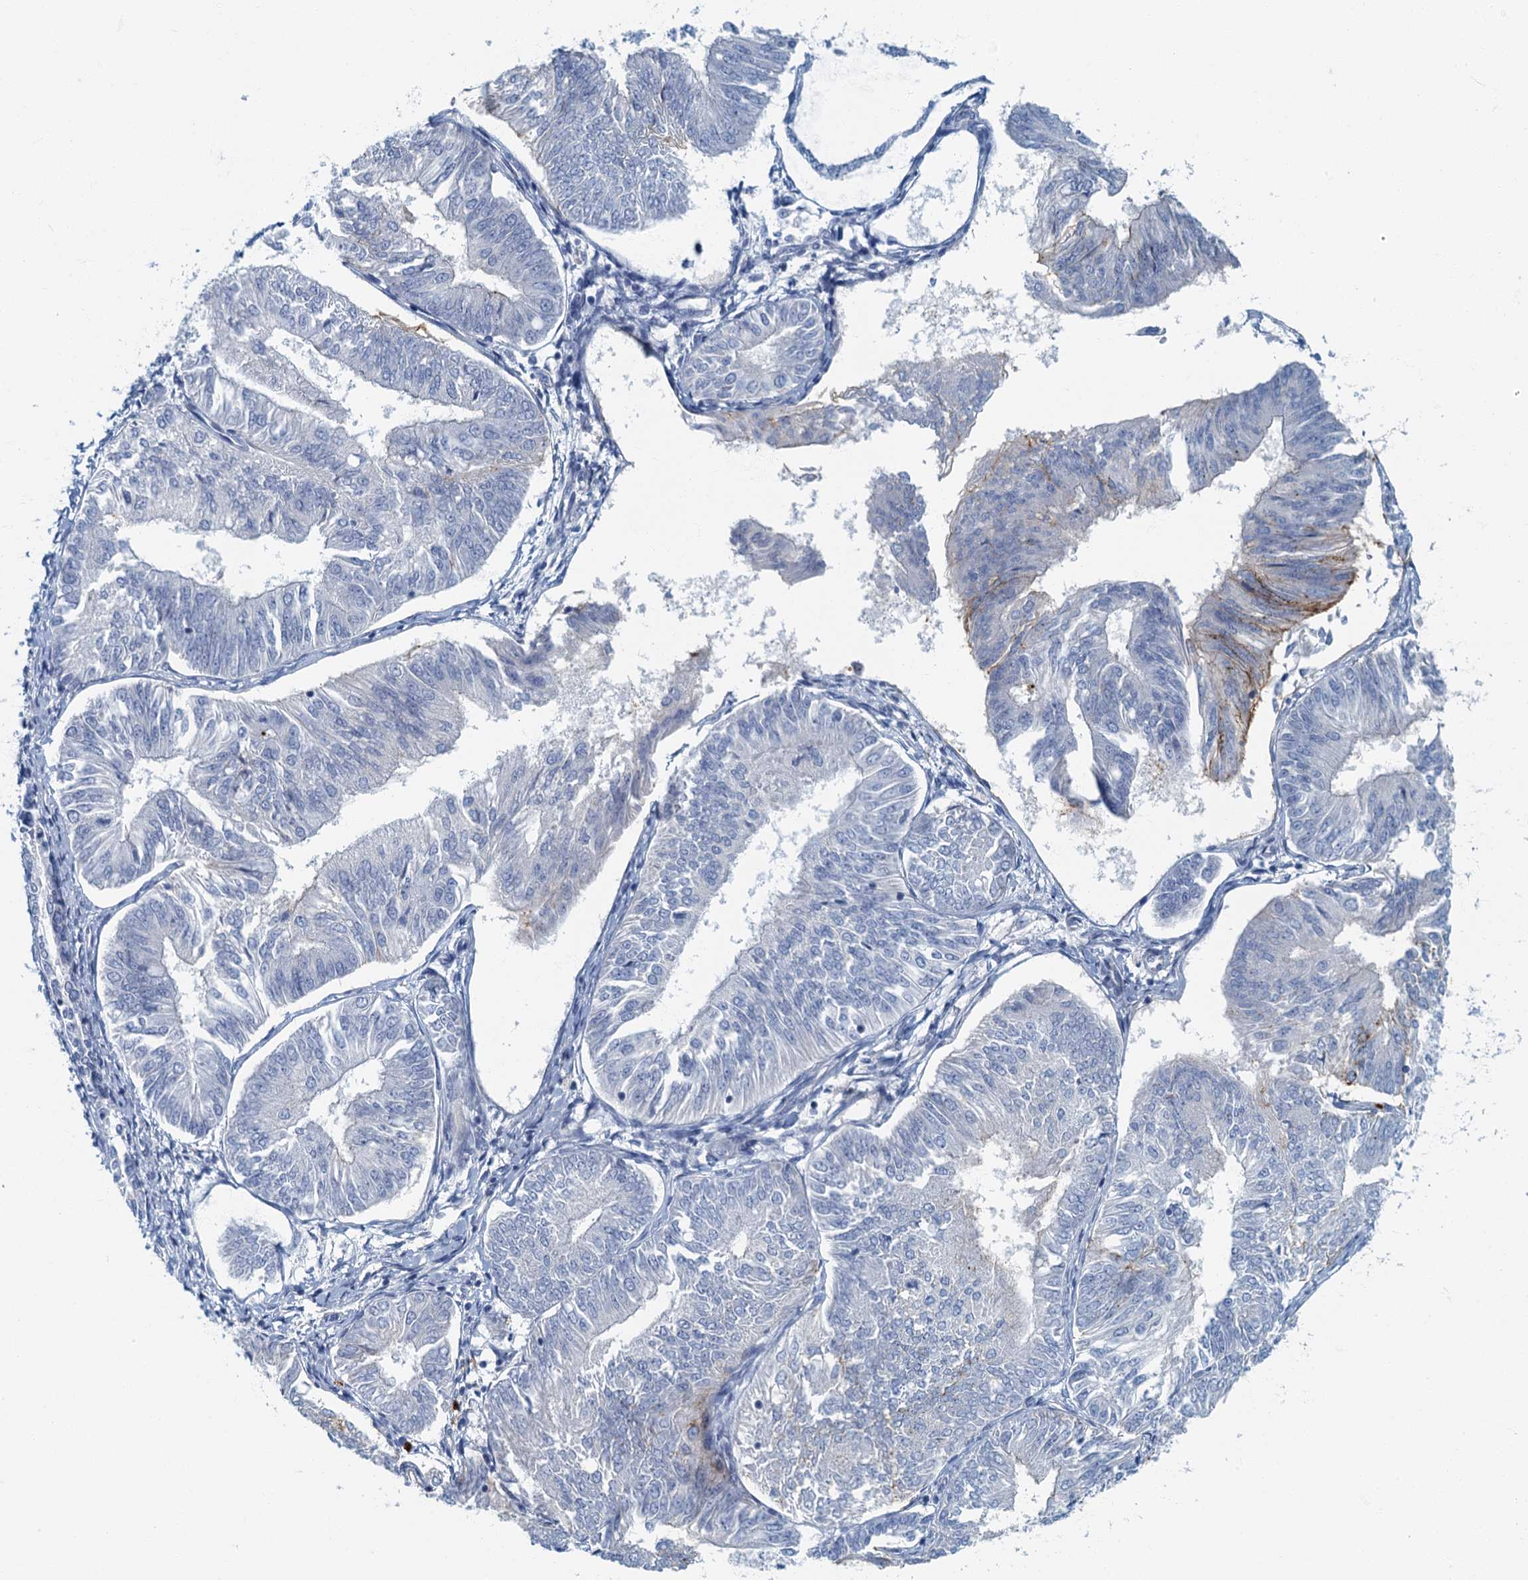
{"staining": {"intensity": "negative", "quantity": "none", "location": "none"}, "tissue": "endometrial cancer", "cell_type": "Tumor cells", "image_type": "cancer", "snomed": [{"axis": "morphology", "description": "Adenocarcinoma, NOS"}, {"axis": "topography", "description": "Endometrium"}], "caption": "High power microscopy photomicrograph of an immunohistochemistry (IHC) photomicrograph of endometrial cancer, revealing no significant positivity in tumor cells. (Immunohistochemistry, brightfield microscopy, high magnification).", "gene": "ANKDD1A", "patient": {"sex": "female", "age": 58}}